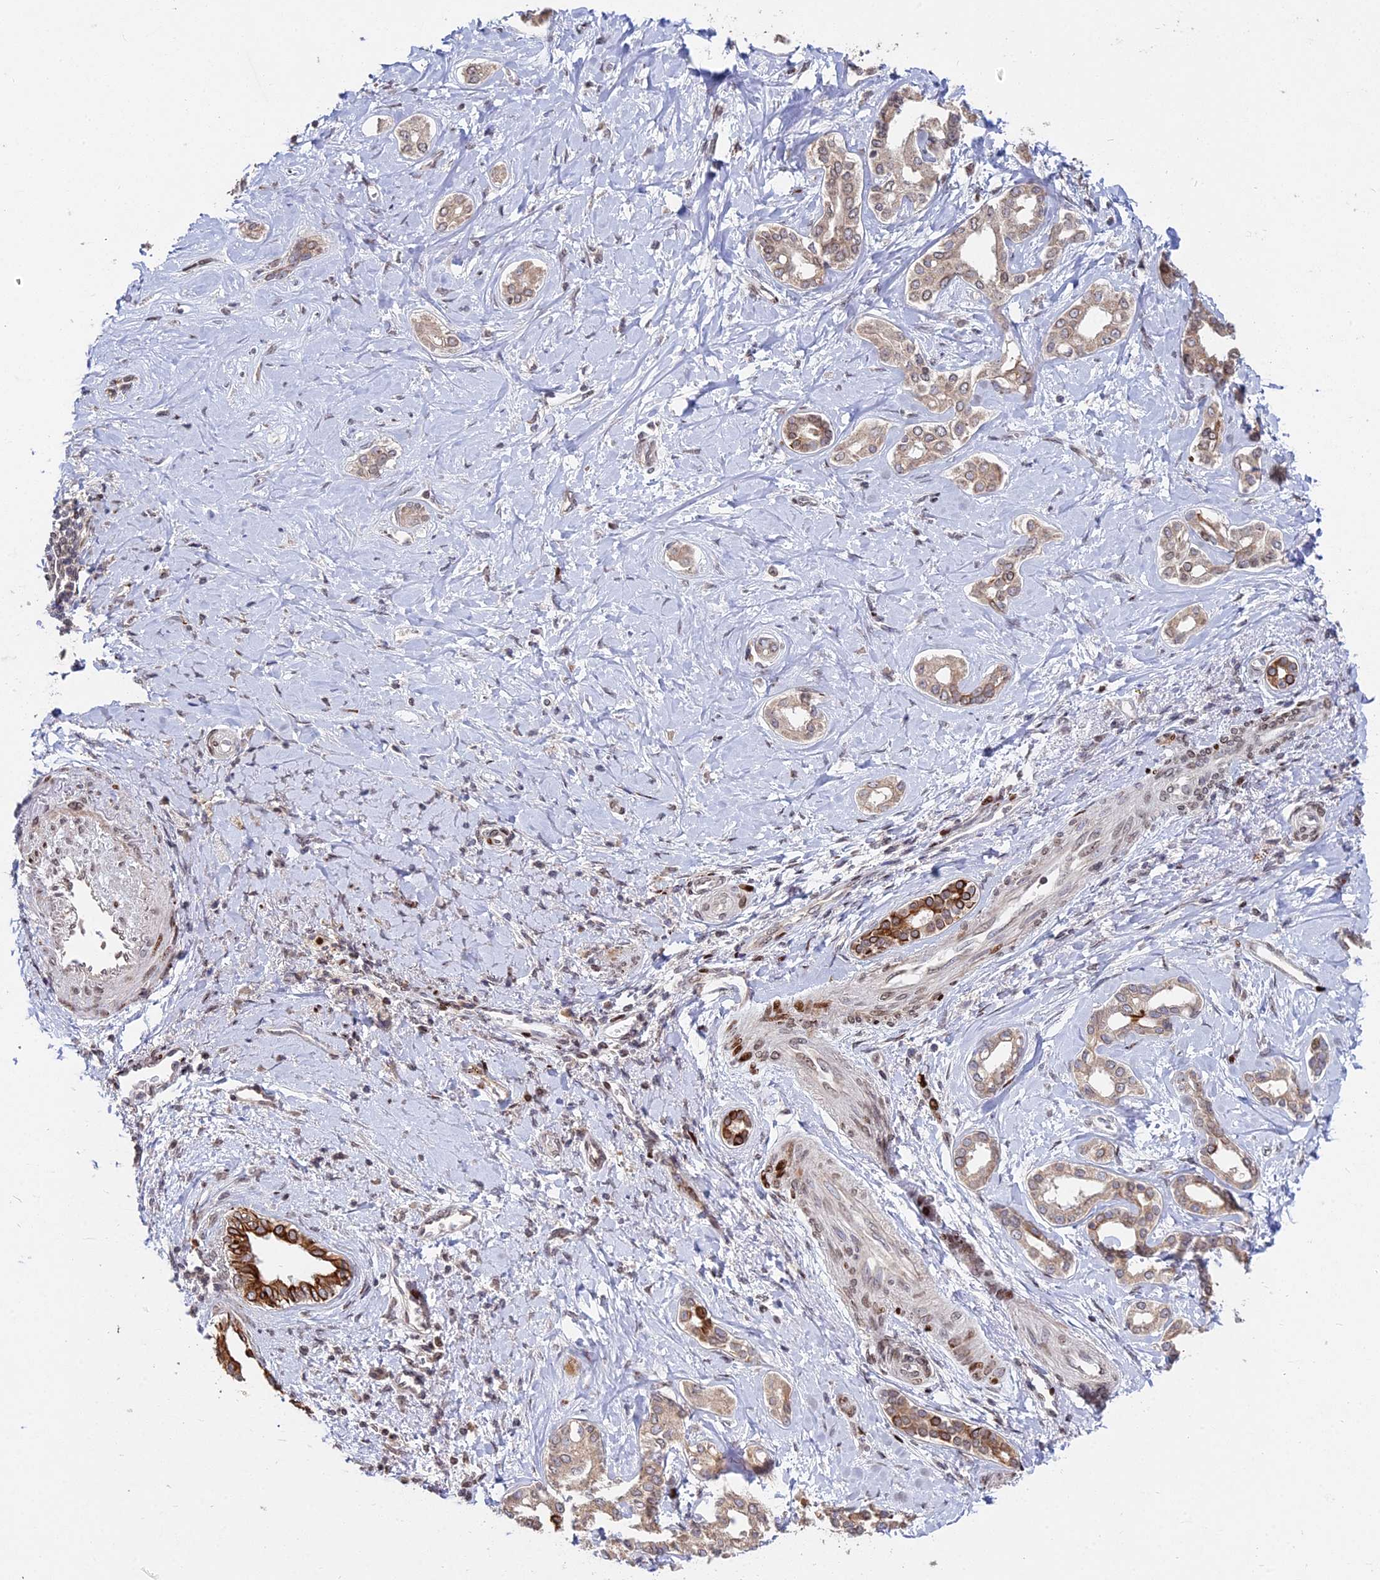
{"staining": {"intensity": "strong", "quantity": "<25%", "location": "cytoplasmic/membranous"}, "tissue": "liver cancer", "cell_type": "Tumor cells", "image_type": "cancer", "snomed": [{"axis": "morphology", "description": "Cholangiocarcinoma"}, {"axis": "topography", "description": "Liver"}], "caption": "An image of human liver cholangiocarcinoma stained for a protein demonstrates strong cytoplasmic/membranous brown staining in tumor cells.", "gene": "RBMS2", "patient": {"sex": "female", "age": 77}}